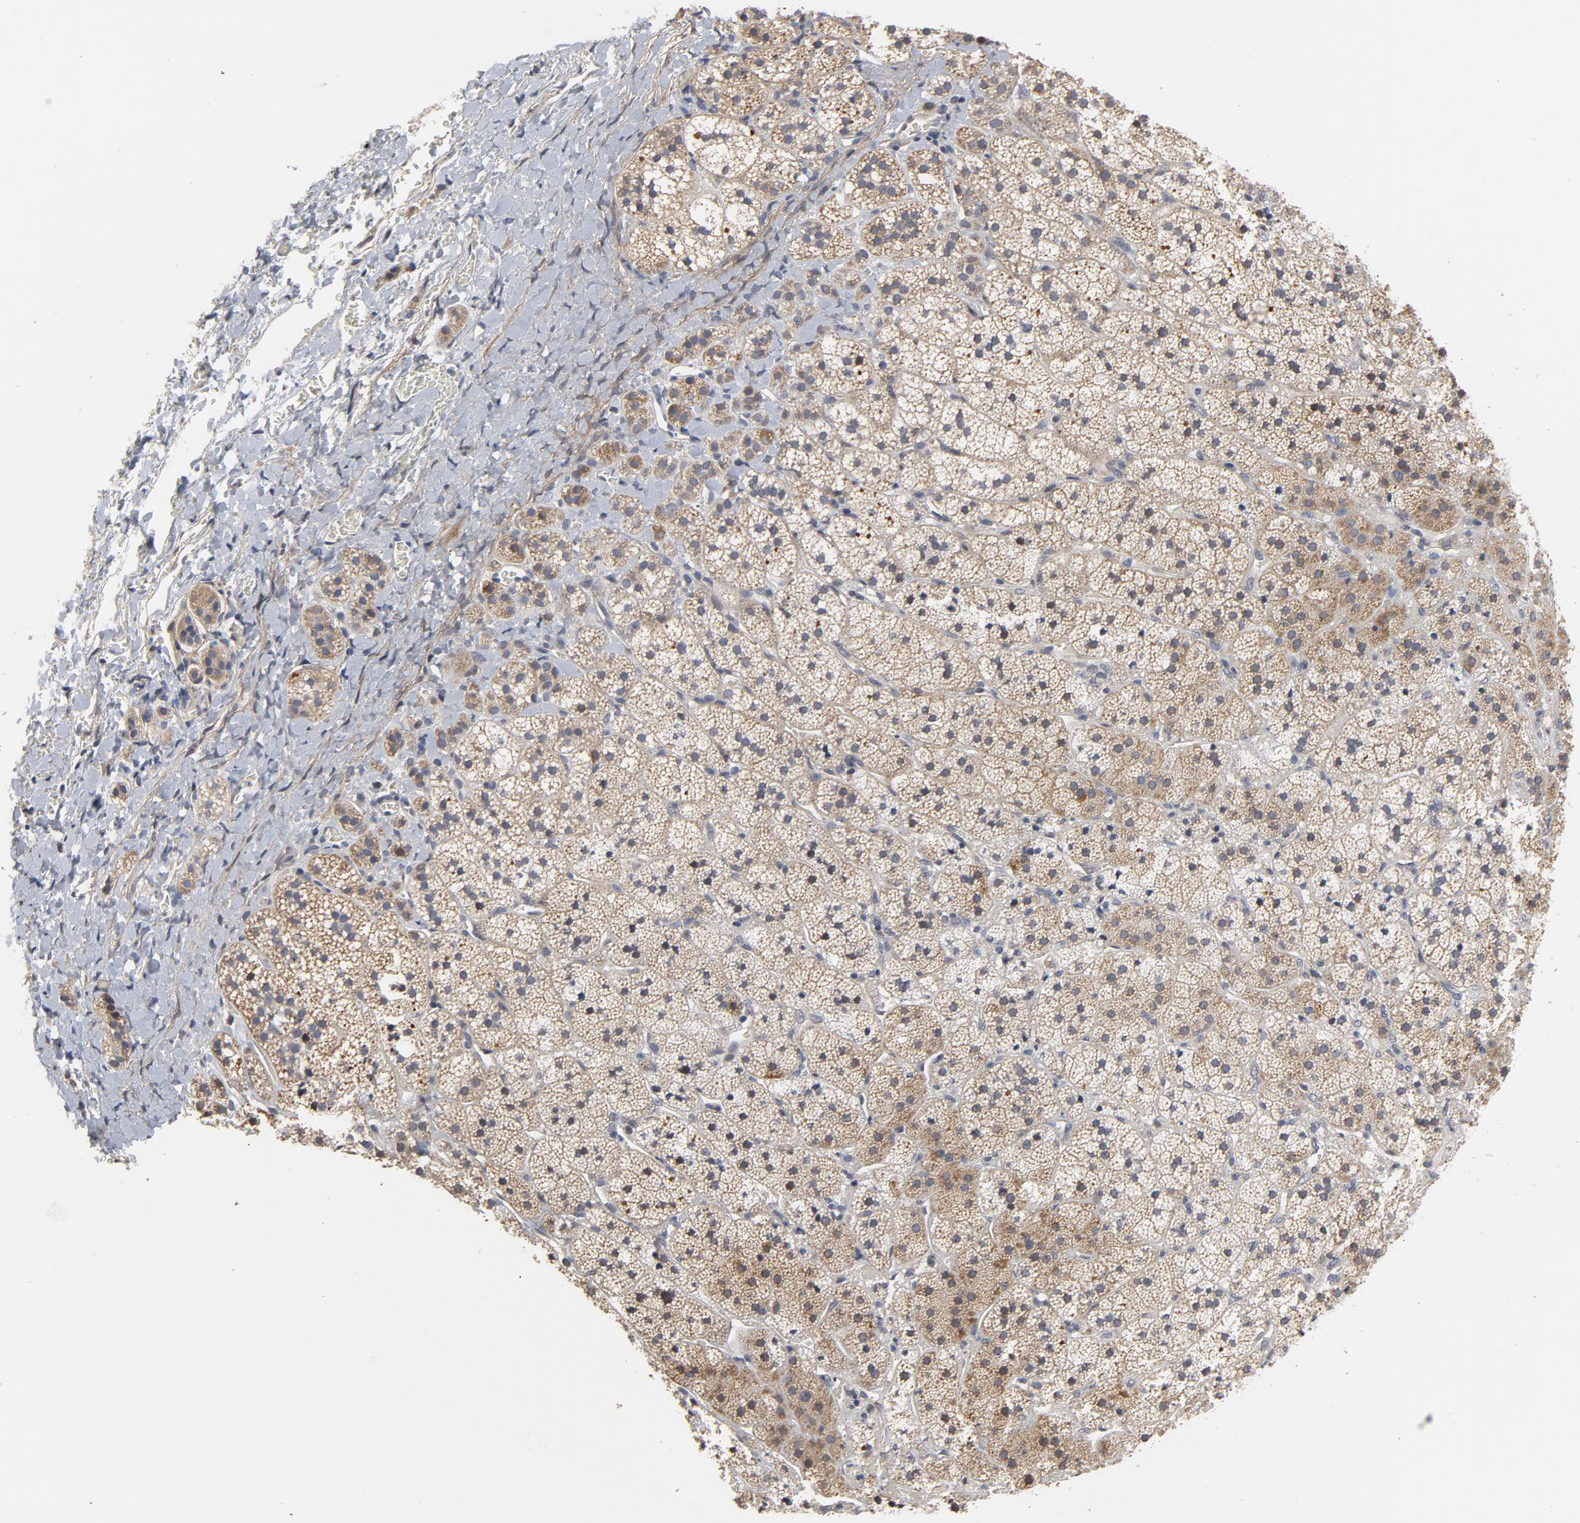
{"staining": {"intensity": "moderate", "quantity": ">75%", "location": "cytoplasmic/membranous"}, "tissue": "adrenal gland", "cell_type": "Glandular cells", "image_type": "normal", "snomed": [{"axis": "morphology", "description": "Normal tissue, NOS"}, {"axis": "topography", "description": "Adrenal gland"}], "caption": "Protein staining of normal adrenal gland displays moderate cytoplasmic/membranous expression in about >75% of glandular cells.", "gene": "PPP1R1B", "patient": {"sex": "female", "age": 44}}